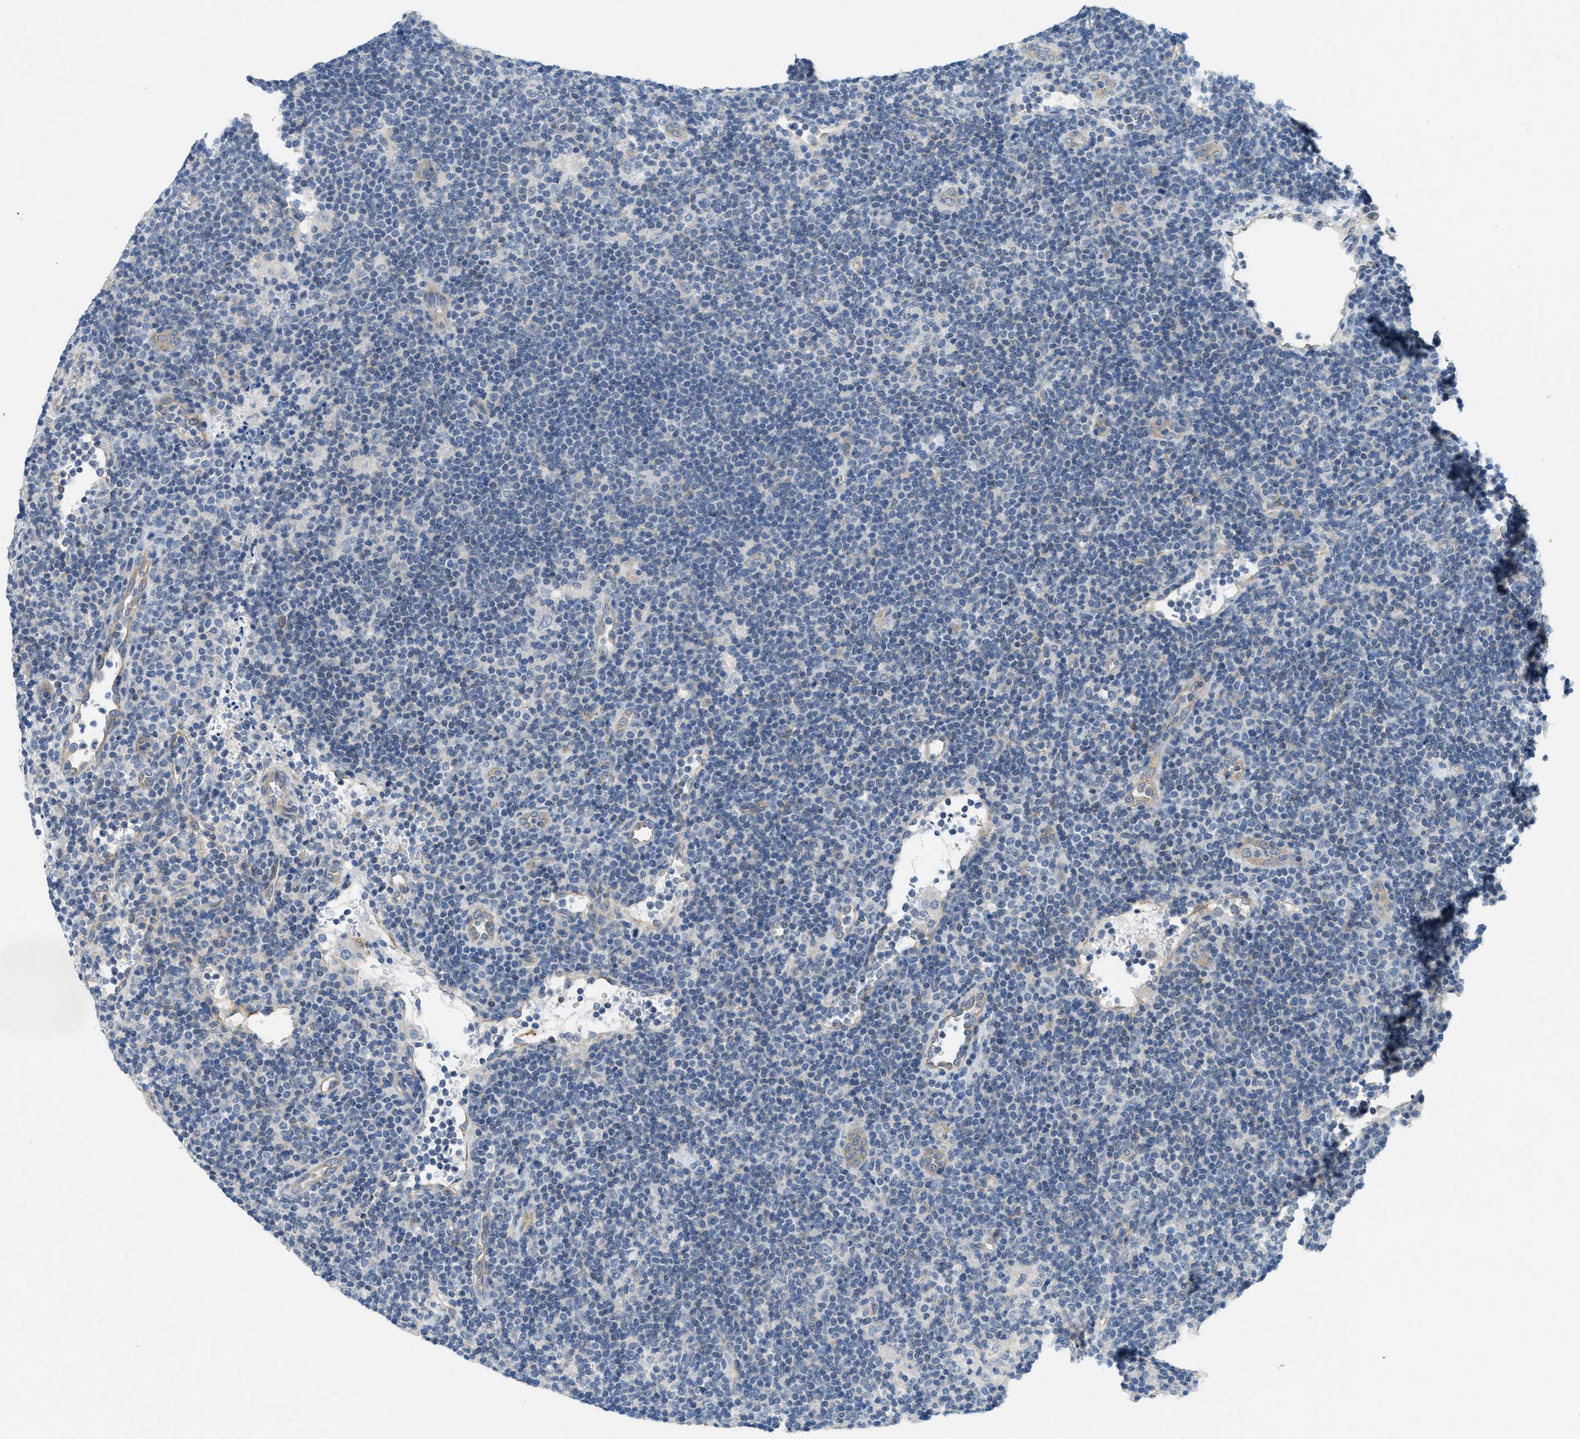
{"staining": {"intensity": "weak", "quantity": "<25%", "location": "cytoplasmic/membranous"}, "tissue": "lymphoma", "cell_type": "Tumor cells", "image_type": "cancer", "snomed": [{"axis": "morphology", "description": "Hodgkin's disease, NOS"}, {"axis": "topography", "description": "Lymph node"}], "caption": "This is an immunohistochemistry (IHC) micrograph of Hodgkin's disease. There is no positivity in tumor cells.", "gene": "ZFYVE9", "patient": {"sex": "female", "age": 57}}